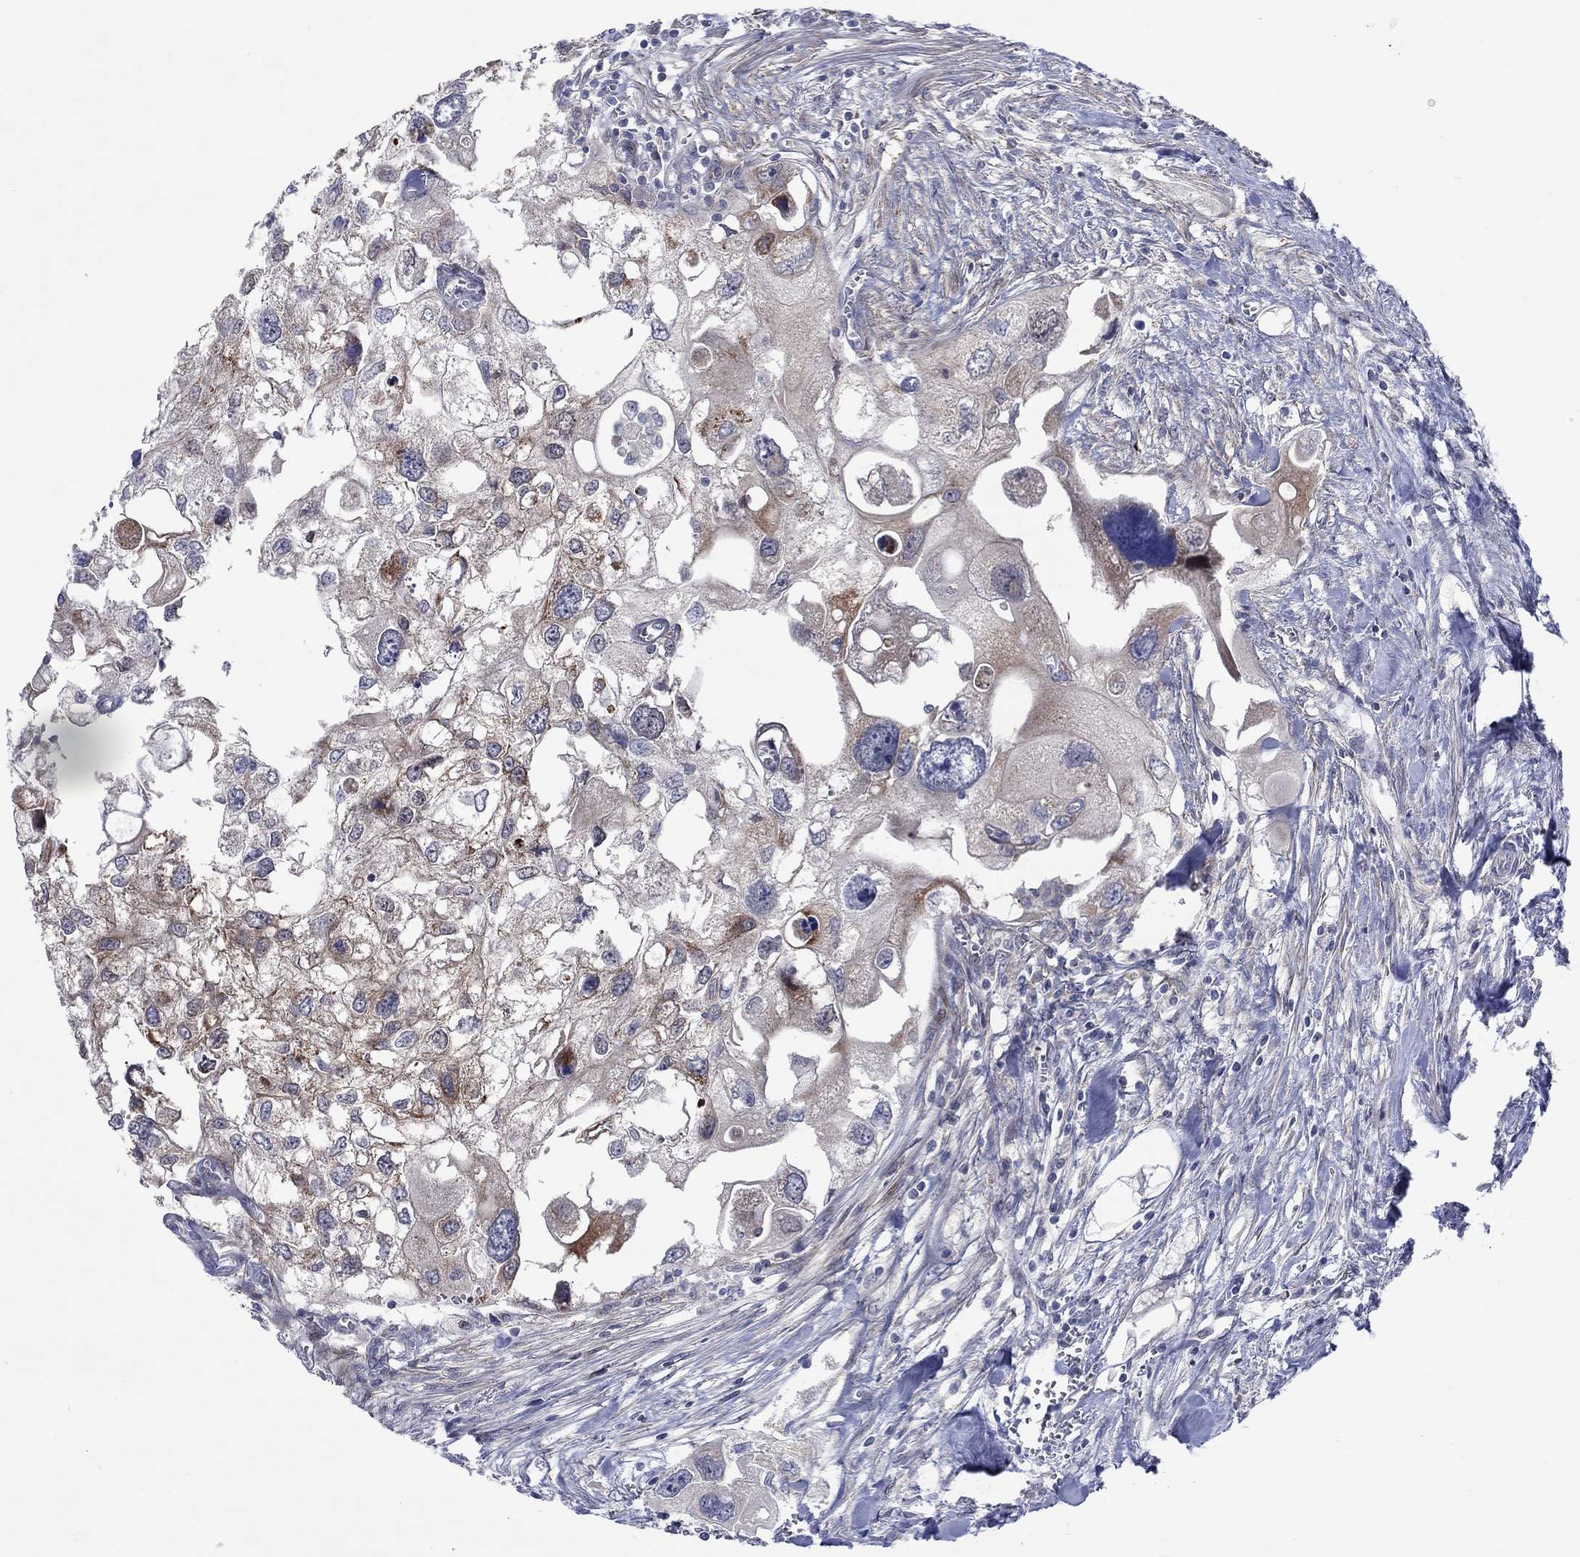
{"staining": {"intensity": "negative", "quantity": "none", "location": "none"}, "tissue": "urothelial cancer", "cell_type": "Tumor cells", "image_type": "cancer", "snomed": [{"axis": "morphology", "description": "Urothelial carcinoma, High grade"}, {"axis": "topography", "description": "Urinary bladder"}], "caption": "This is an immunohistochemistry micrograph of human high-grade urothelial carcinoma. There is no expression in tumor cells.", "gene": "SLC35F2", "patient": {"sex": "male", "age": 59}}